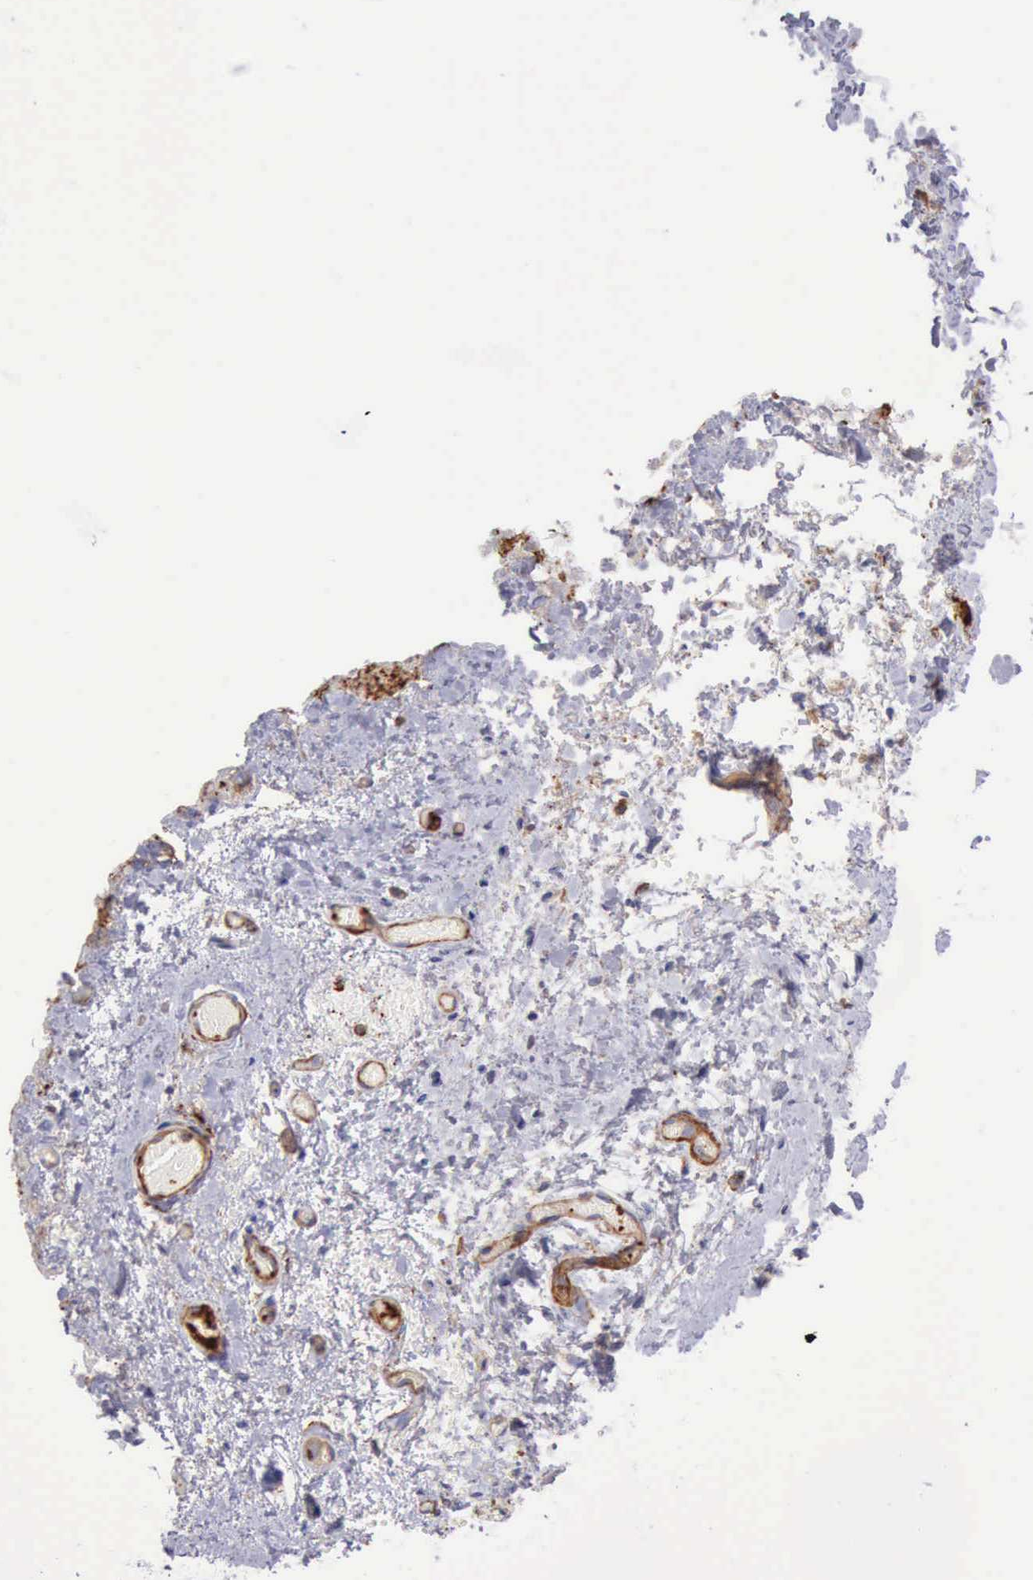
{"staining": {"intensity": "negative", "quantity": "none", "location": "none"}, "tissue": "skeletal muscle", "cell_type": "Myocytes", "image_type": "normal", "snomed": [{"axis": "morphology", "description": "Normal tissue, NOS"}, {"axis": "topography", "description": "Skeletal muscle"}, {"axis": "topography", "description": "Soft tissue"}], "caption": "Immunohistochemistry (IHC) of normal skeletal muscle shows no positivity in myocytes. Brightfield microscopy of immunohistochemistry stained with DAB (brown) and hematoxylin (blue), captured at high magnification.", "gene": "FLNA", "patient": {"sex": "female", "age": 58}}